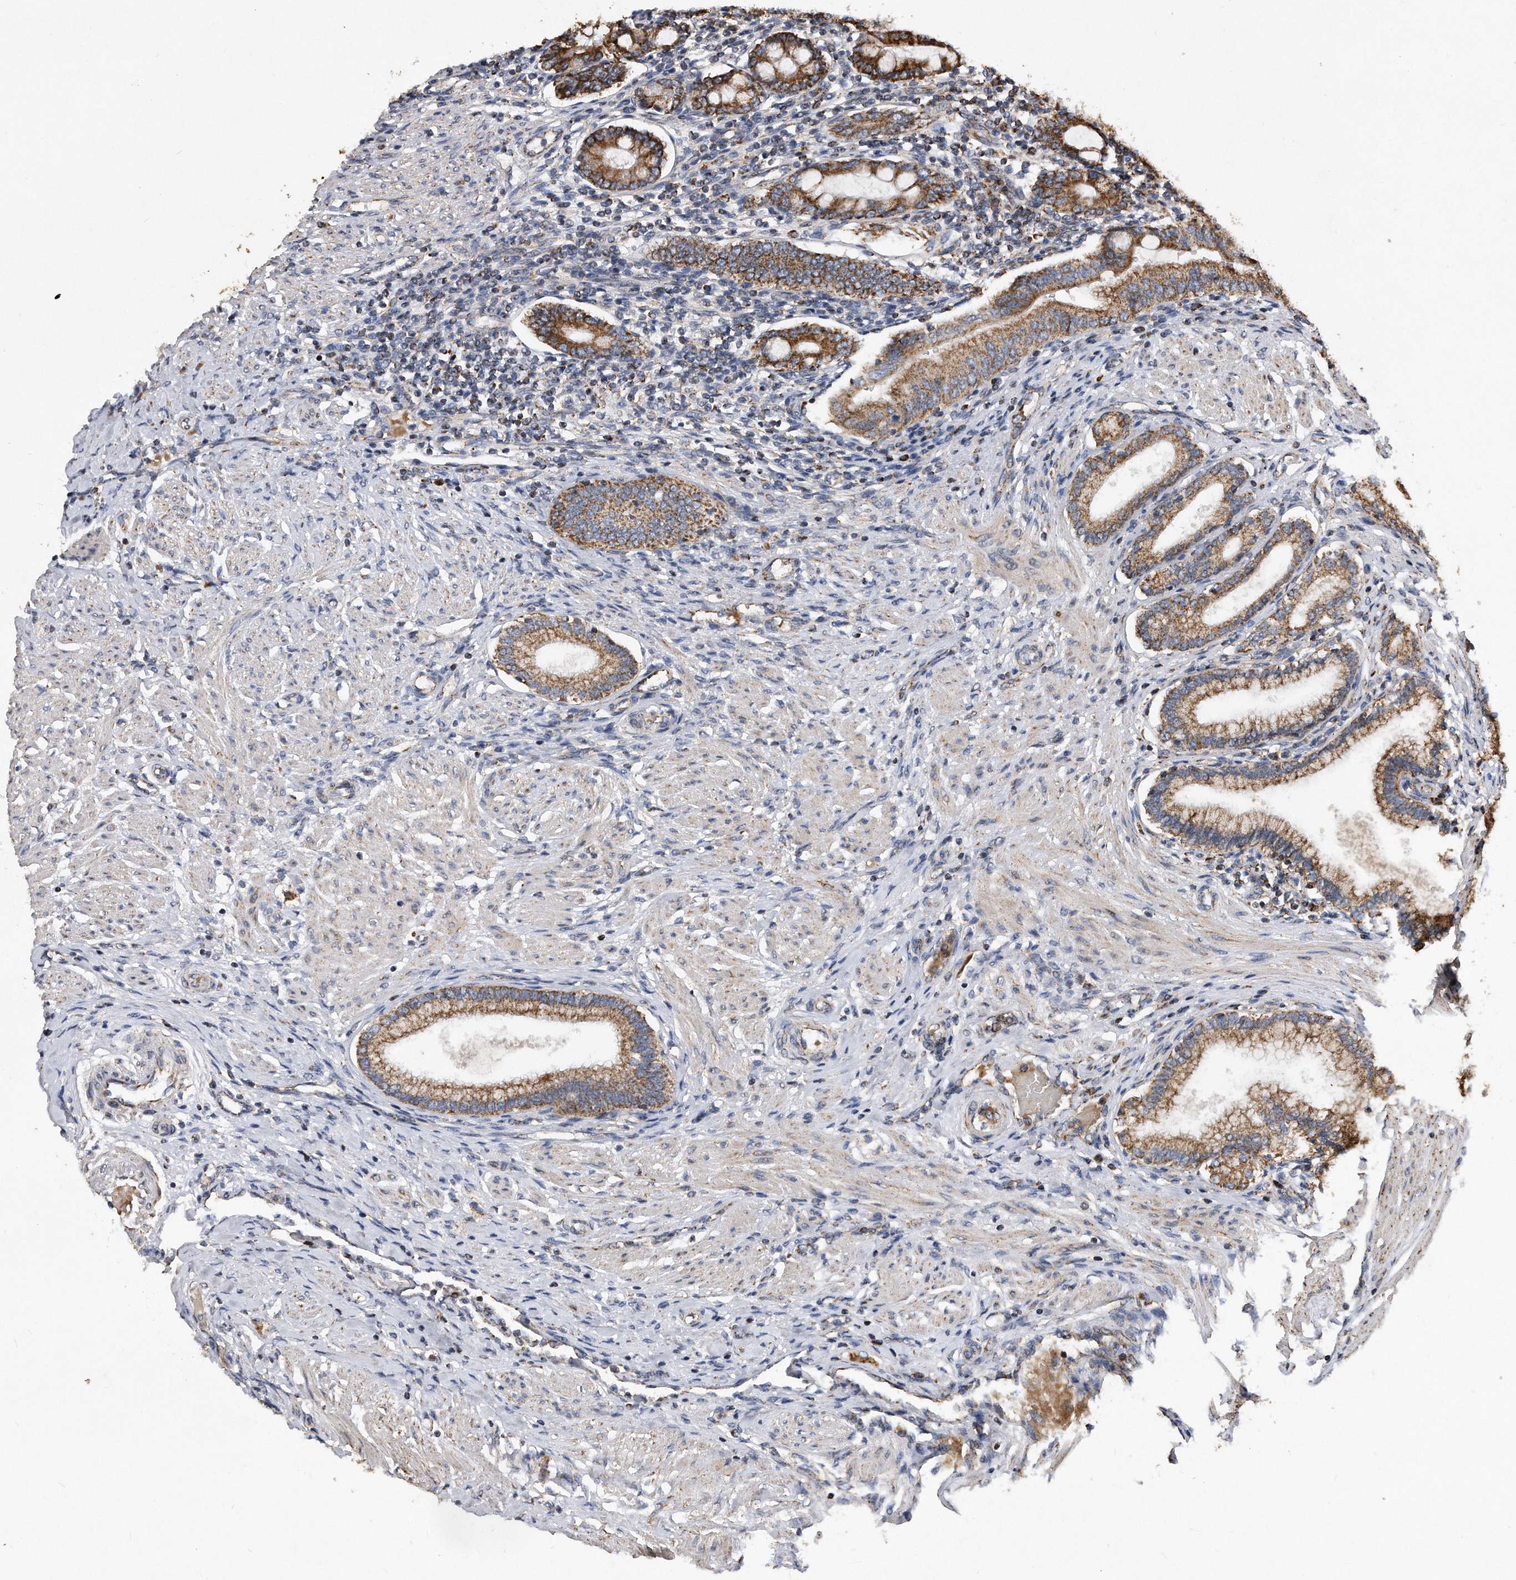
{"staining": {"intensity": "strong", "quantity": ">75%", "location": "cytoplasmic/membranous"}, "tissue": "duodenum", "cell_type": "Glandular cells", "image_type": "normal", "snomed": [{"axis": "morphology", "description": "Normal tissue, NOS"}, {"axis": "morphology", "description": "Adenocarcinoma, NOS"}, {"axis": "topography", "description": "Pancreas"}, {"axis": "topography", "description": "Duodenum"}], "caption": "IHC (DAB (3,3'-diaminobenzidine)) staining of benign duodenum demonstrates strong cytoplasmic/membranous protein staining in approximately >75% of glandular cells. The protein is shown in brown color, while the nuclei are stained blue.", "gene": "PPP5C", "patient": {"sex": "male", "age": 50}}